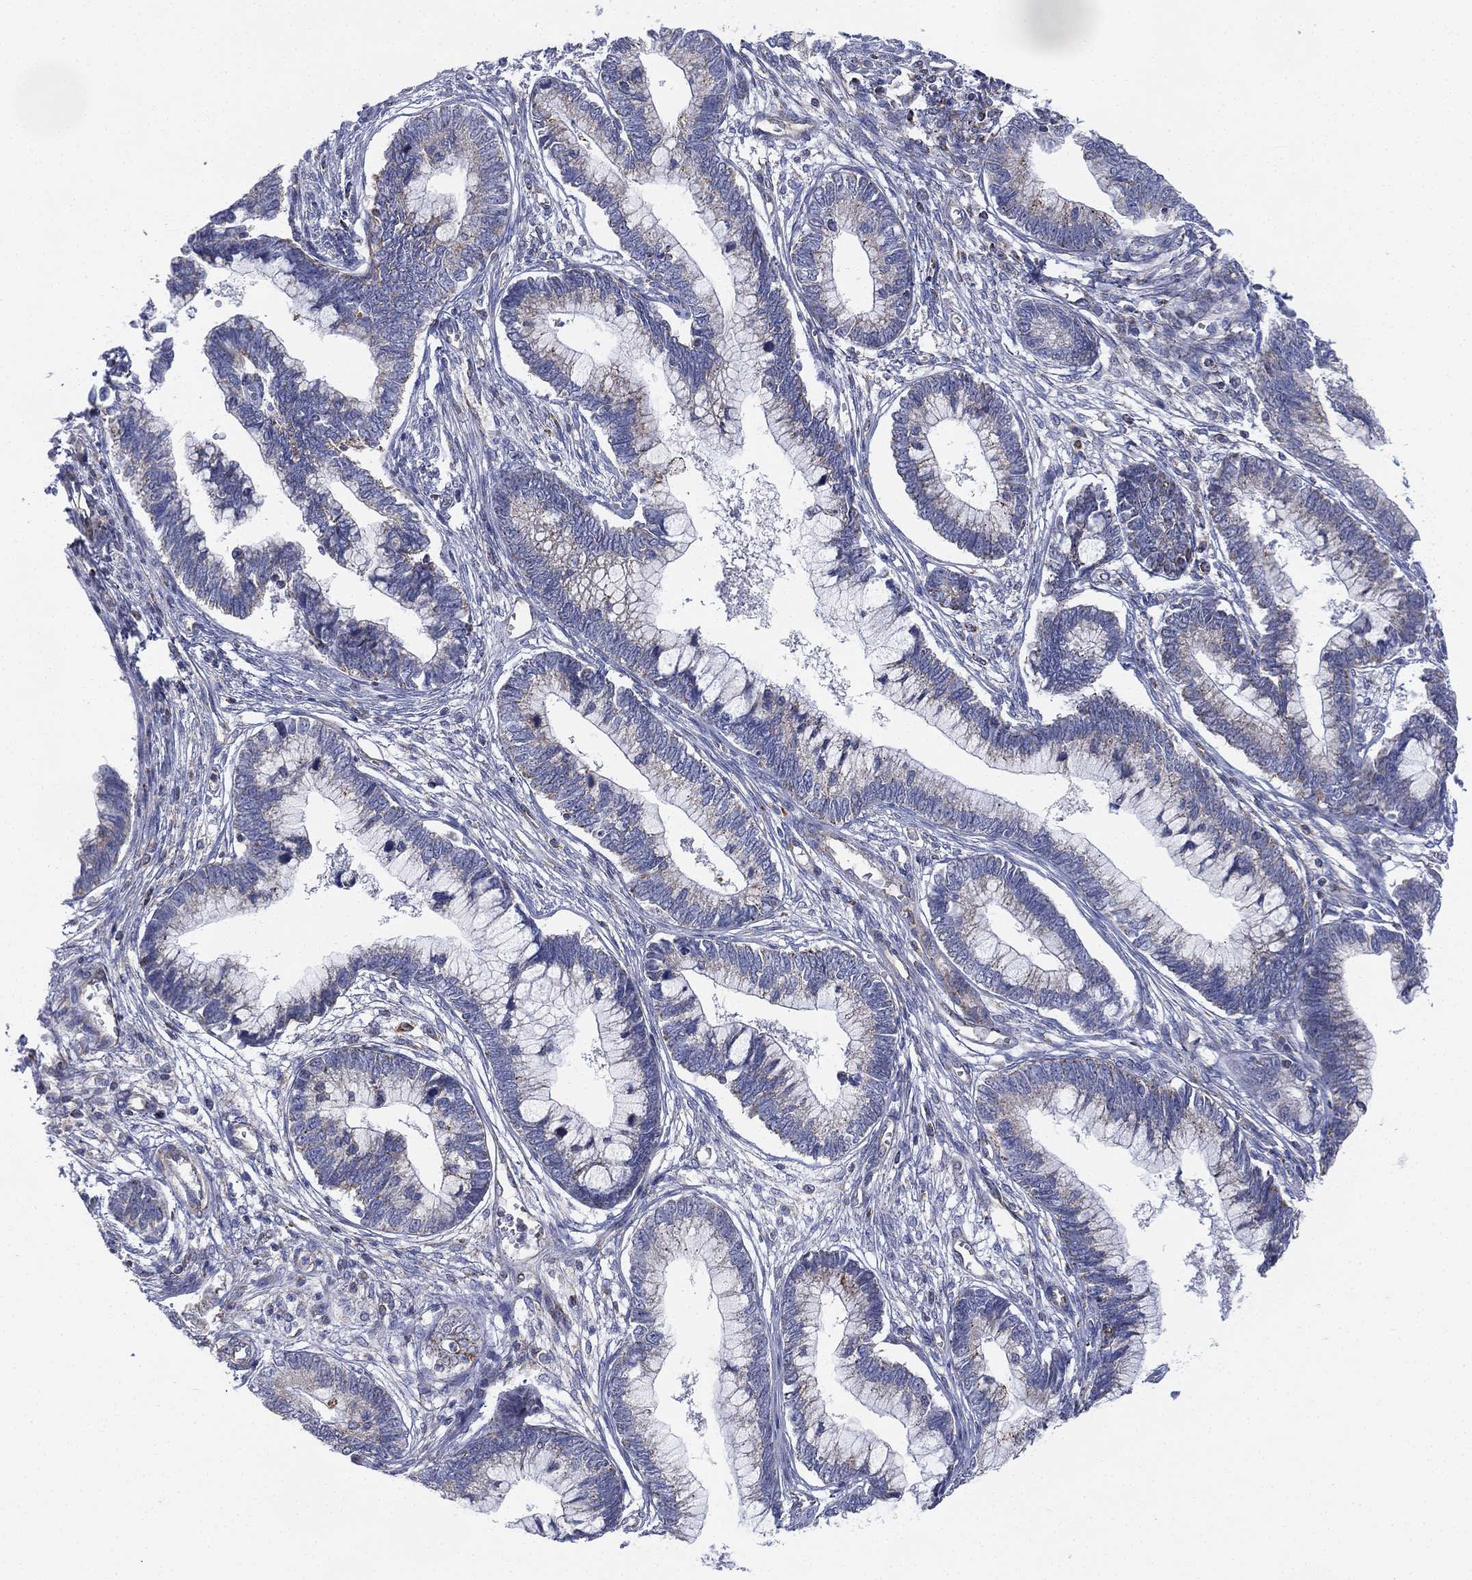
{"staining": {"intensity": "weak", "quantity": "<25%", "location": "cytoplasmic/membranous"}, "tissue": "cervical cancer", "cell_type": "Tumor cells", "image_type": "cancer", "snomed": [{"axis": "morphology", "description": "Adenocarcinoma, NOS"}, {"axis": "topography", "description": "Cervix"}], "caption": "Protein analysis of cervical cancer (adenocarcinoma) displays no significant positivity in tumor cells.", "gene": "INA", "patient": {"sex": "female", "age": 44}}